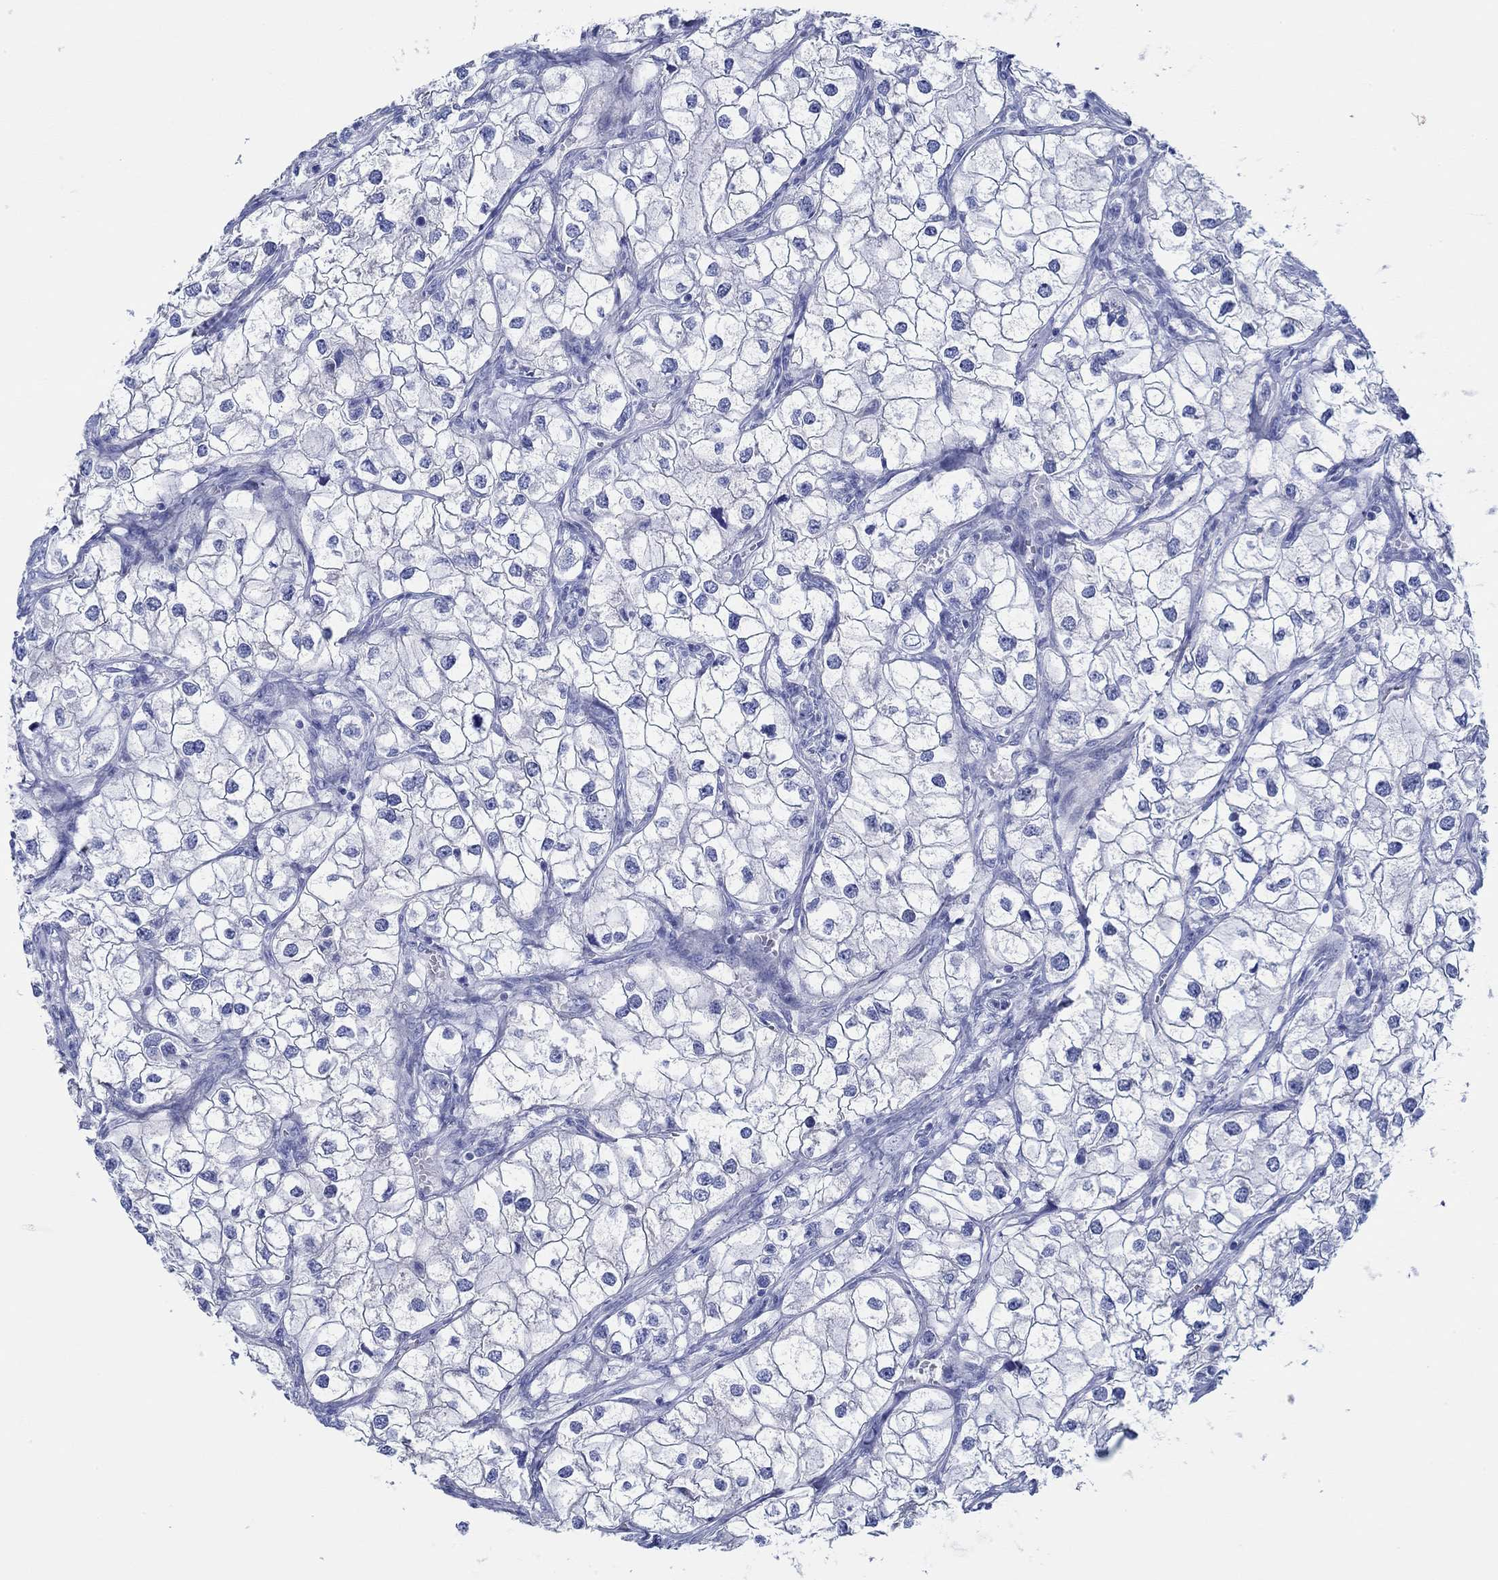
{"staining": {"intensity": "negative", "quantity": "none", "location": "none"}, "tissue": "renal cancer", "cell_type": "Tumor cells", "image_type": "cancer", "snomed": [{"axis": "morphology", "description": "Adenocarcinoma, NOS"}, {"axis": "topography", "description": "Kidney"}], "caption": "Renal adenocarcinoma stained for a protein using IHC demonstrates no positivity tumor cells.", "gene": "IGFBP6", "patient": {"sex": "male", "age": 59}}